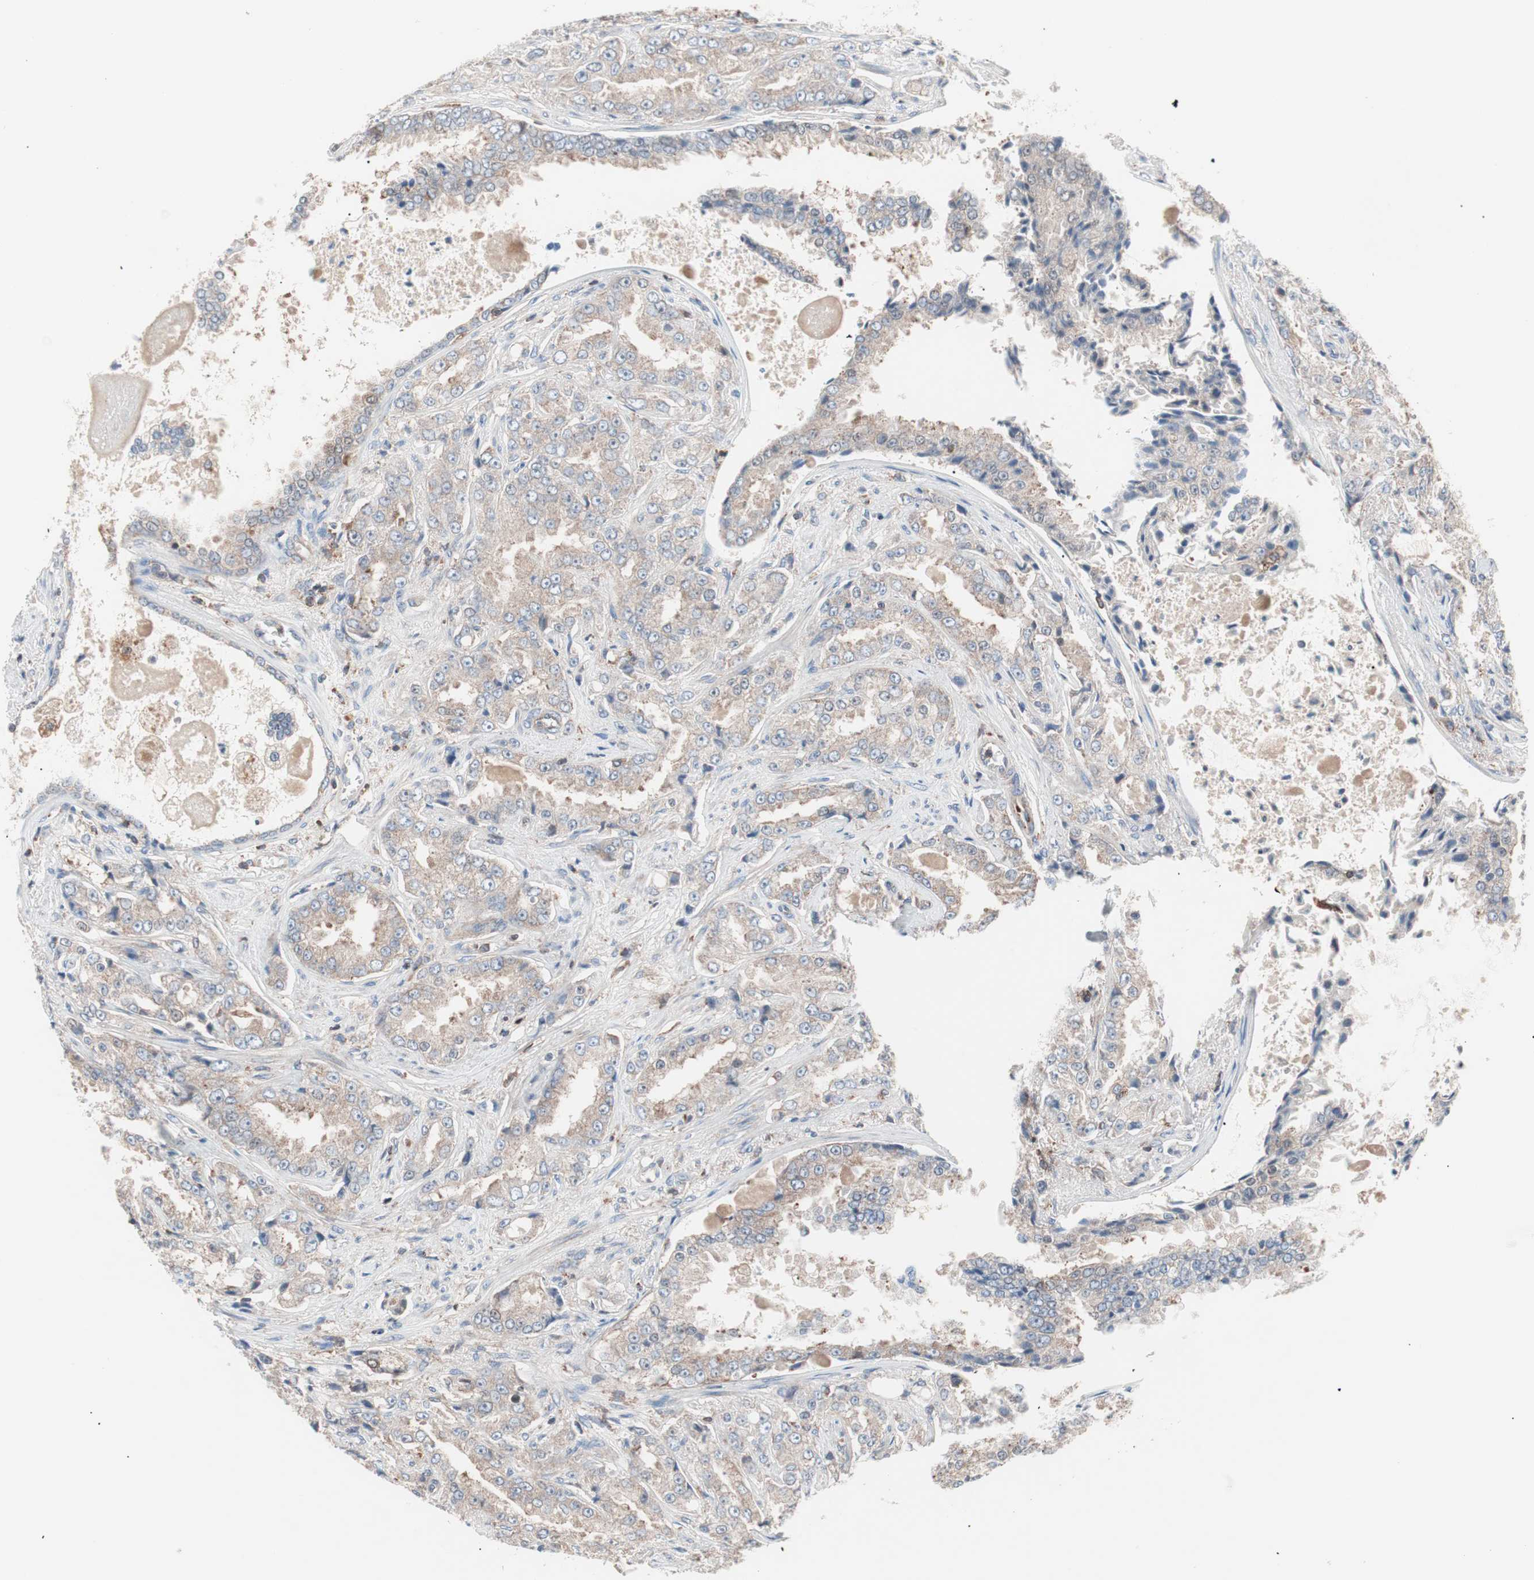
{"staining": {"intensity": "weak", "quantity": ">75%", "location": "cytoplasmic/membranous"}, "tissue": "prostate cancer", "cell_type": "Tumor cells", "image_type": "cancer", "snomed": [{"axis": "morphology", "description": "Adenocarcinoma, High grade"}, {"axis": "topography", "description": "Prostate"}], "caption": "This is a histology image of IHC staining of prostate adenocarcinoma (high-grade), which shows weak expression in the cytoplasmic/membranous of tumor cells.", "gene": "PIK3R1", "patient": {"sex": "male", "age": 73}}